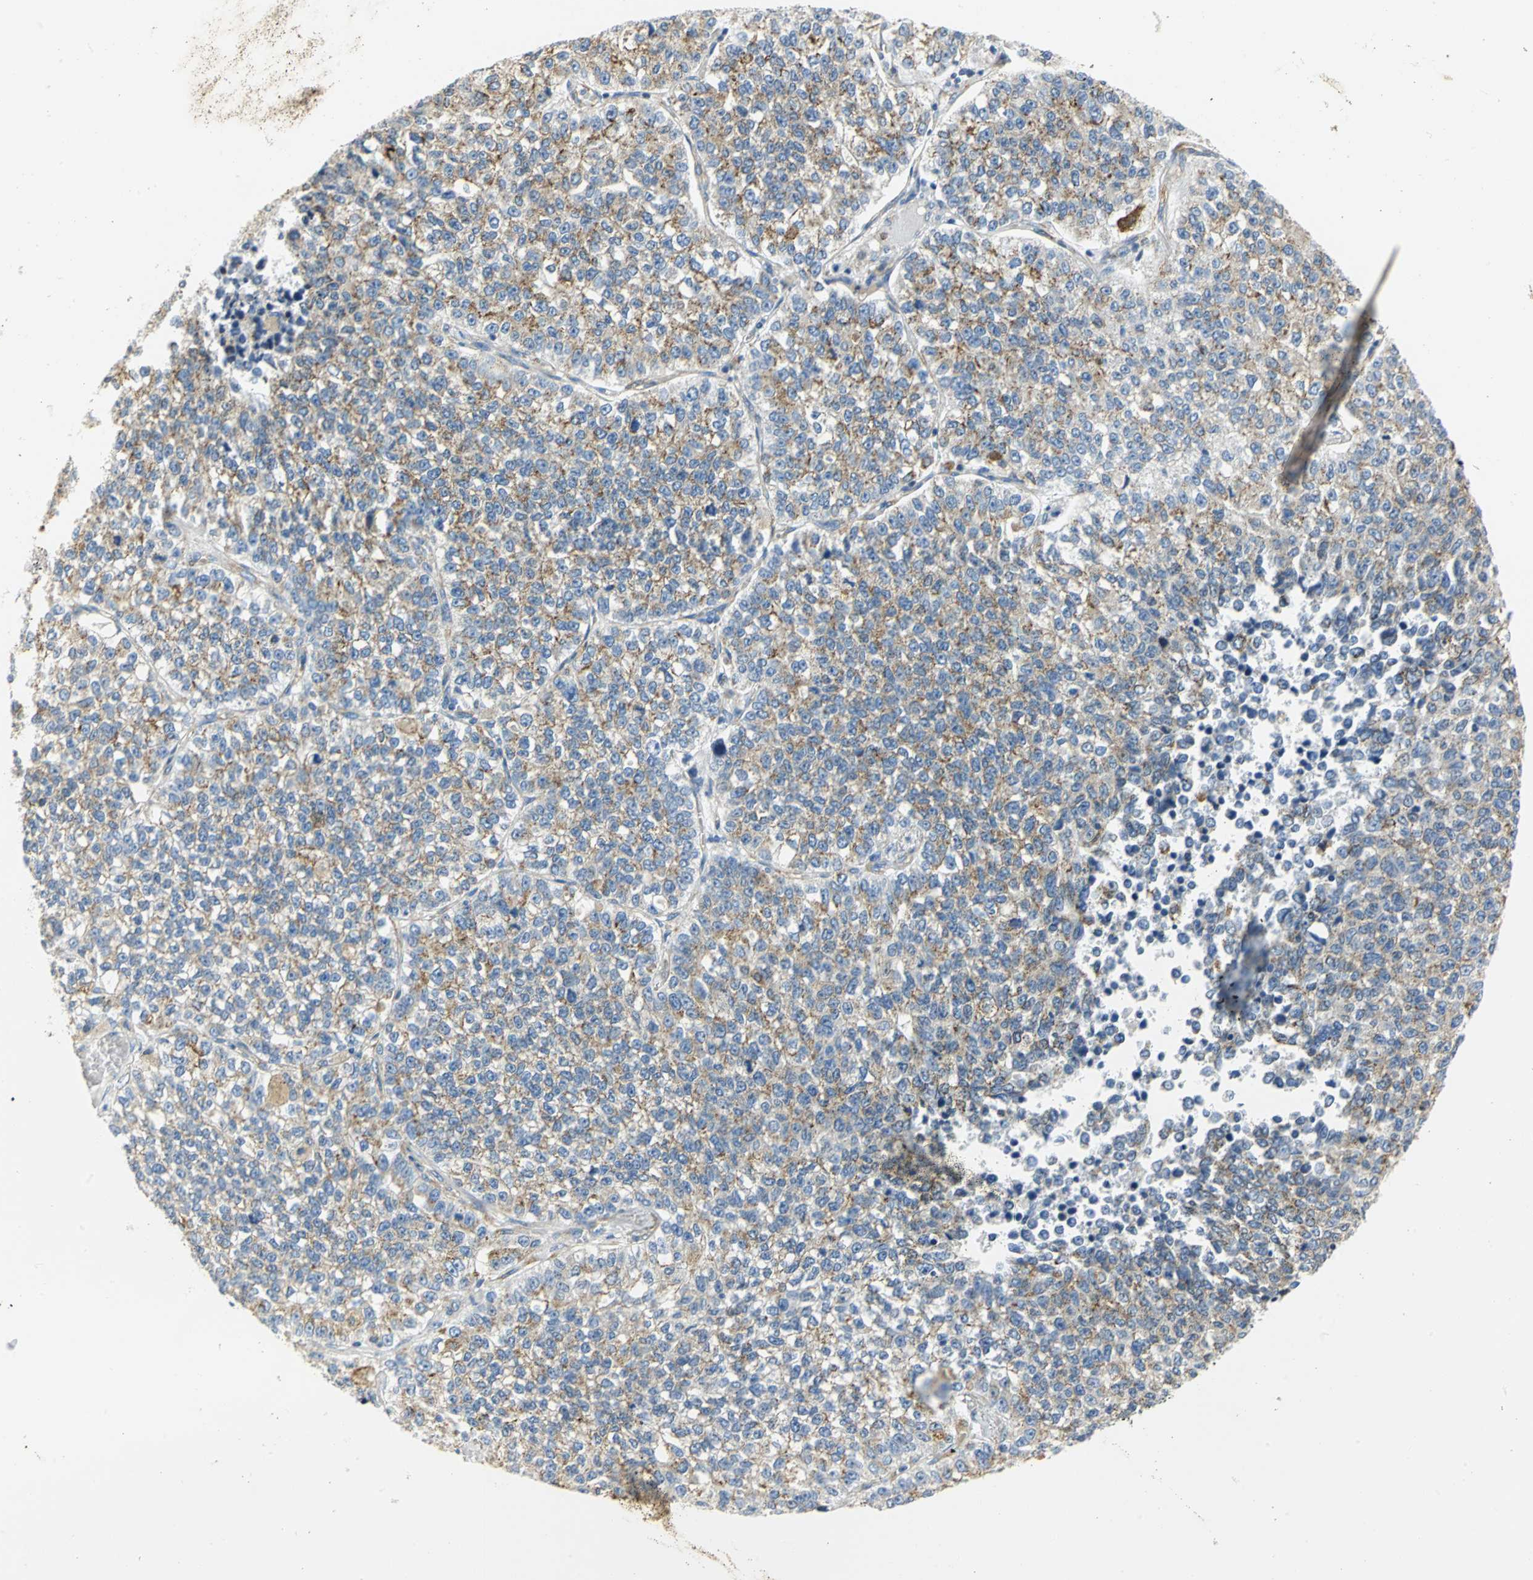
{"staining": {"intensity": "weak", "quantity": "25%-75%", "location": "cytoplasmic/membranous"}, "tissue": "lung cancer", "cell_type": "Tumor cells", "image_type": "cancer", "snomed": [{"axis": "morphology", "description": "Adenocarcinoma, NOS"}, {"axis": "topography", "description": "Lung"}], "caption": "The micrograph demonstrates immunohistochemical staining of lung cancer (adenocarcinoma). There is weak cytoplasmic/membranous staining is present in about 25%-75% of tumor cells. Ihc stains the protein in brown and the nuclei are stained blue.", "gene": "GNRH2", "patient": {"sex": "male", "age": 49}}